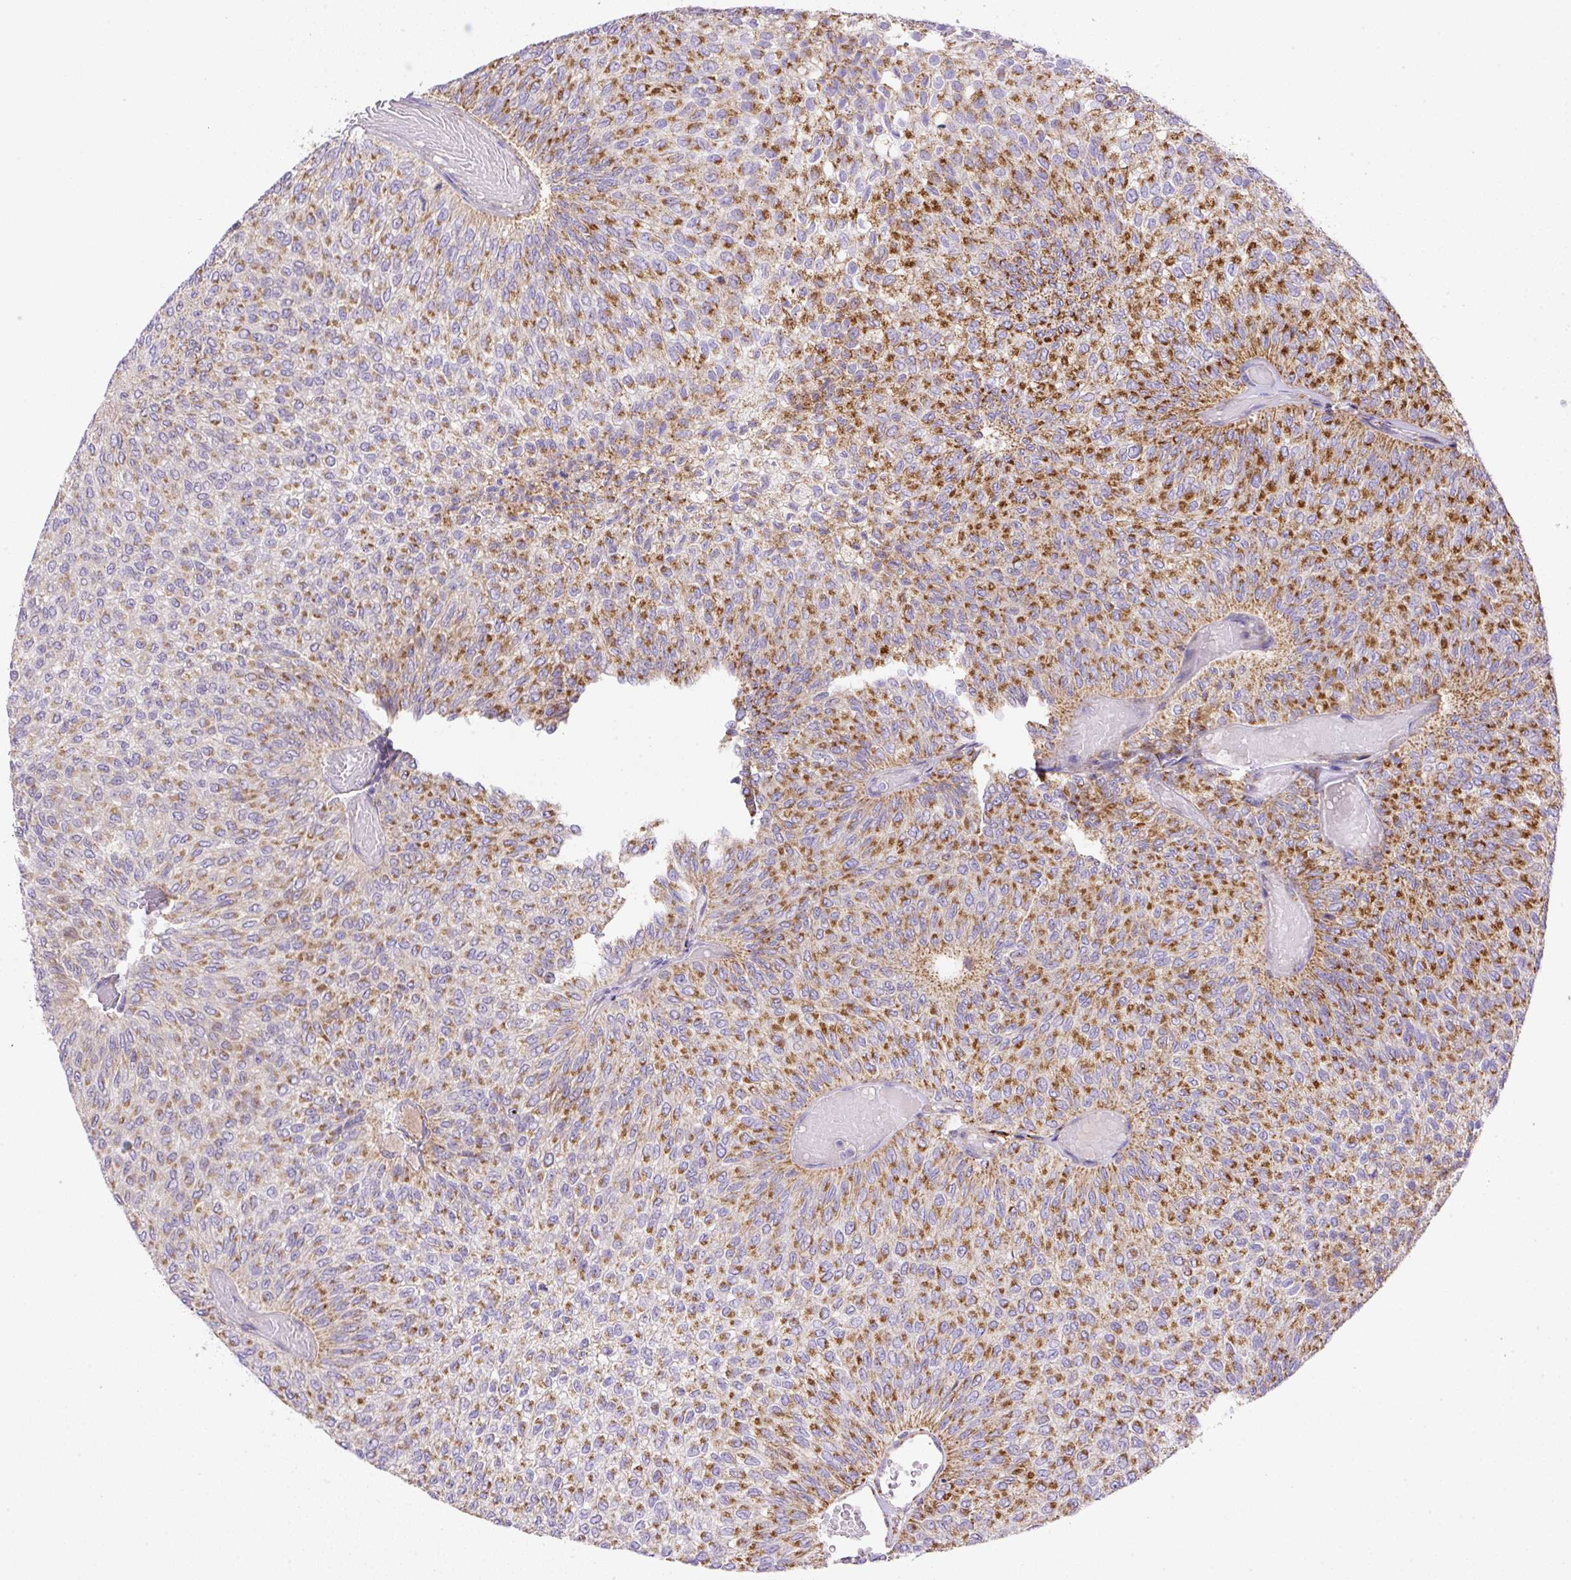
{"staining": {"intensity": "moderate", "quantity": ">75%", "location": "cytoplasmic/membranous"}, "tissue": "urothelial cancer", "cell_type": "Tumor cells", "image_type": "cancer", "snomed": [{"axis": "morphology", "description": "Urothelial carcinoma, Low grade"}, {"axis": "topography", "description": "Urinary bladder"}], "caption": "Low-grade urothelial carcinoma was stained to show a protein in brown. There is medium levels of moderate cytoplasmic/membranous staining in approximately >75% of tumor cells.", "gene": "NF1", "patient": {"sex": "male", "age": 78}}